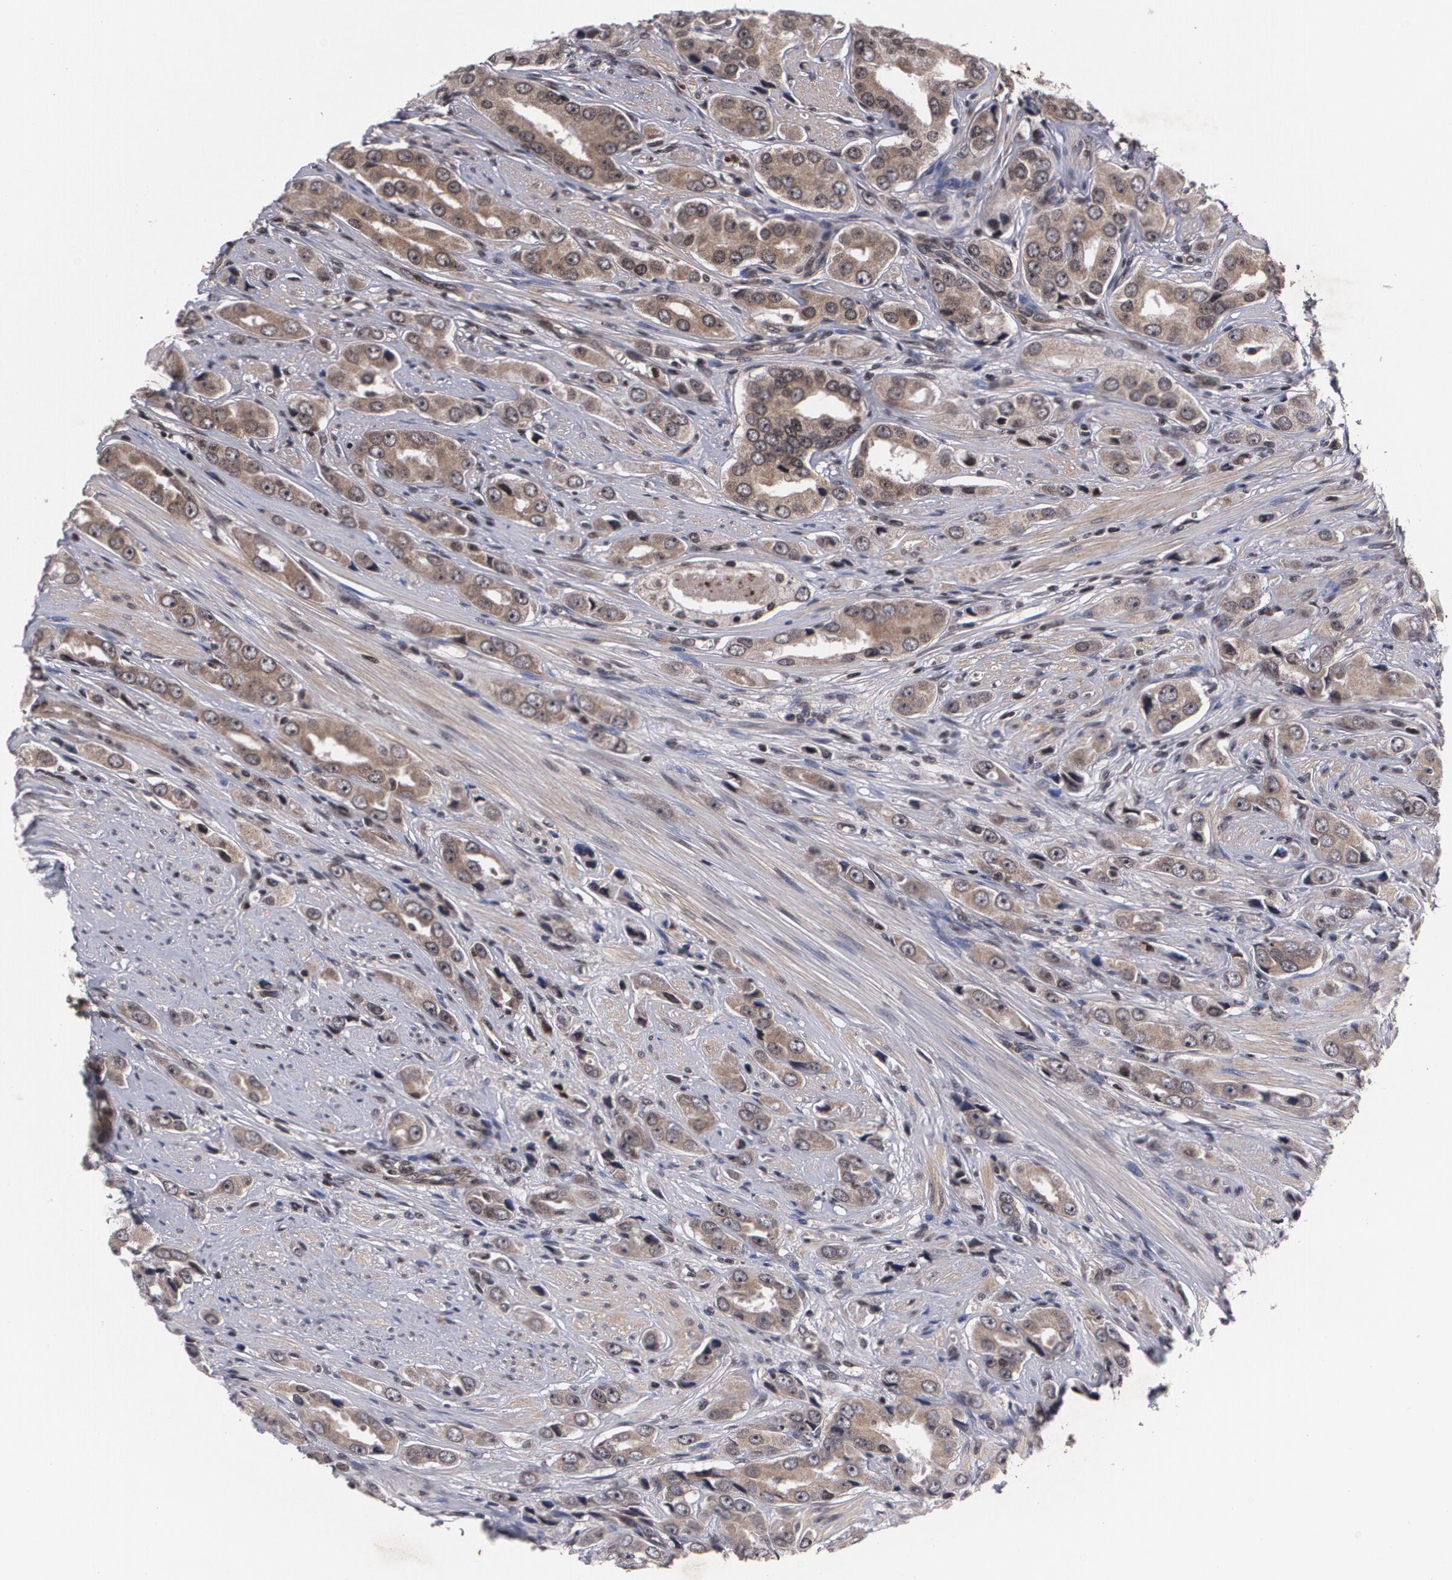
{"staining": {"intensity": "moderate", "quantity": ">75%", "location": "cytoplasmic/membranous,nuclear"}, "tissue": "prostate cancer", "cell_type": "Tumor cells", "image_type": "cancer", "snomed": [{"axis": "morphology", "description": "Adenocarcinoma, Medium grade"}, {"axis": "topography", "description": "Prostate"}], "caption": "DAB immunohistochemical staining of prostate cancer exhibits moderate cytoplasmic/membranous and nuclear protein positivity in approximately >75% of tumor cells.", "gene": "MVP", "patient": {"sex": "male", "age": 53}}